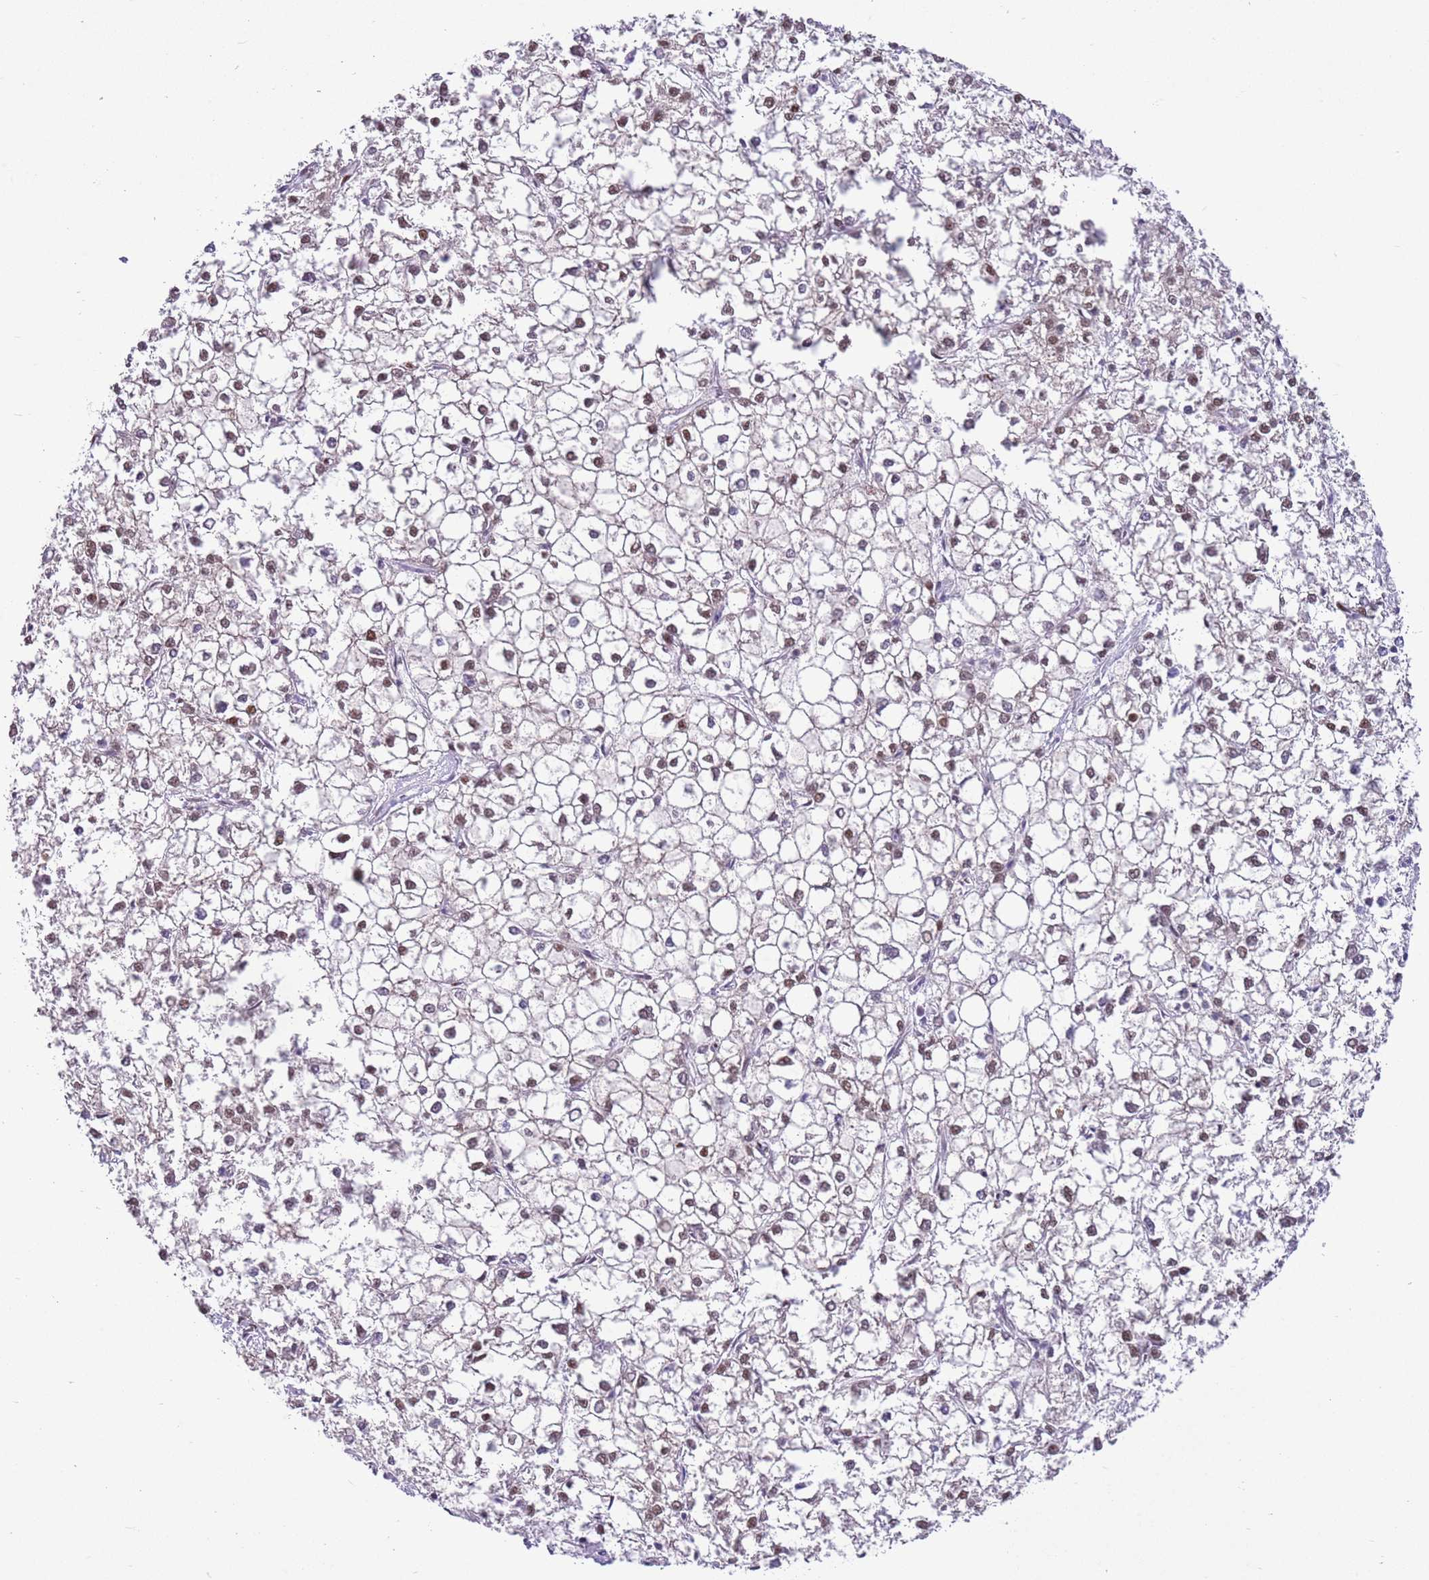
{"staining": {"intensity": "moderate", "quantity": ">75%", "location": "nuclear"}, "tissue": "liver cancer", "cell_type": "Tumor cells", "image_type": "cancer", "snomed": [{"axis": "morphology", "description": "Carcinoma, Hepatocellular, NOS"}, {"axis": "topography", "description": "Liver"}], "caption": "About >75% of tumor cells in human liver hepatocellular carcinoma demonstrate moderate nuclear protein expression as visualized by brown immunohistochemical staining.", "gene": "DDI2", "patient": {"sex": "female", "age": 43}}